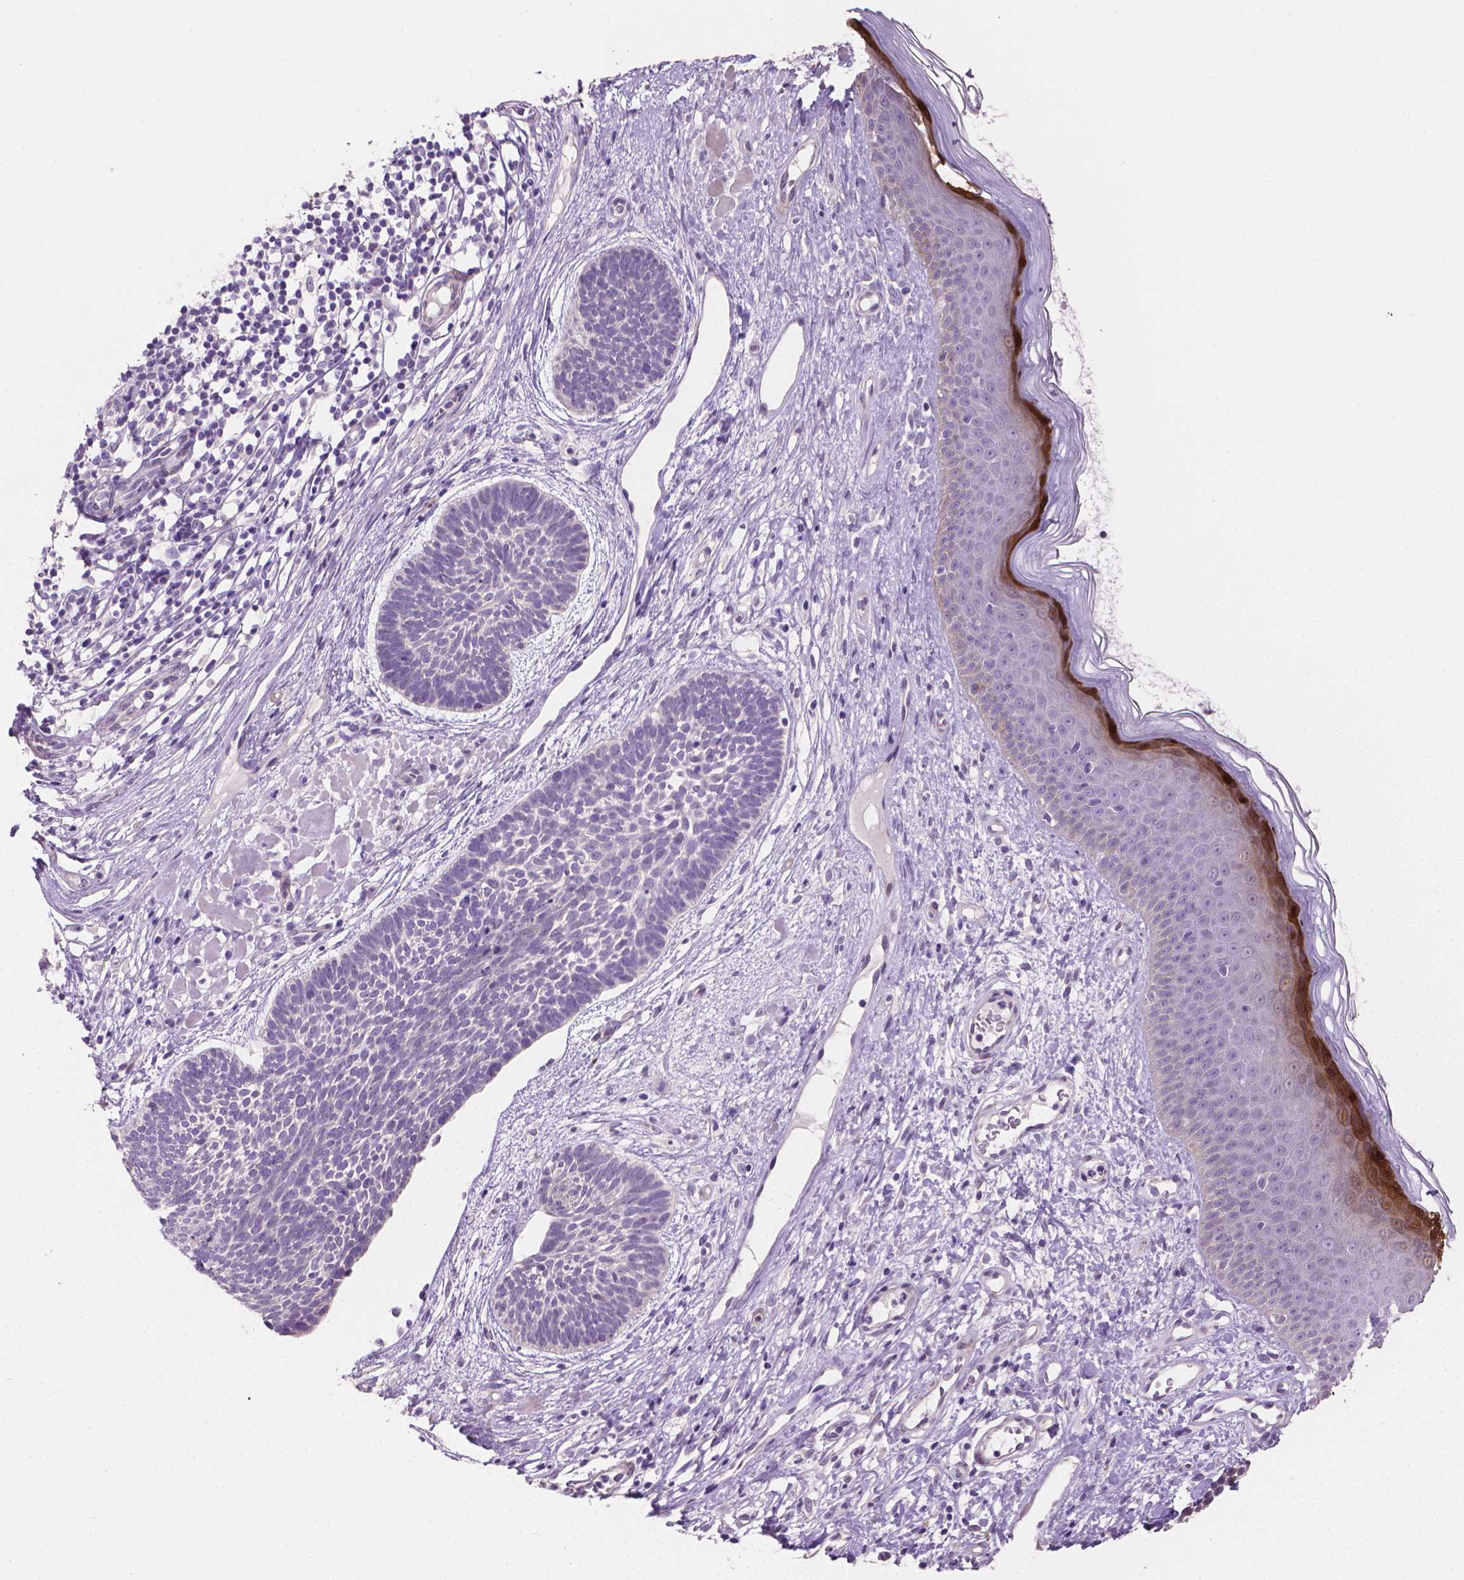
{"staining": {"intensity": "negative", "quantity": "none", "location": "none"}, "tissue": "skin cancer", "cell_type": "Tumor cells", "image_type": "cancer", "snomed": [{"axis": "morphology", "description": "Basal cell carcinoma"}, {"axis": "topography", "description": "Skin"}], "caption": "Immunohistochemical staining of skin cancer exhibits no significant positivity in tumor cells.", "gene": "GSDMA", "patient": {"sex": "male", "age": 85}}